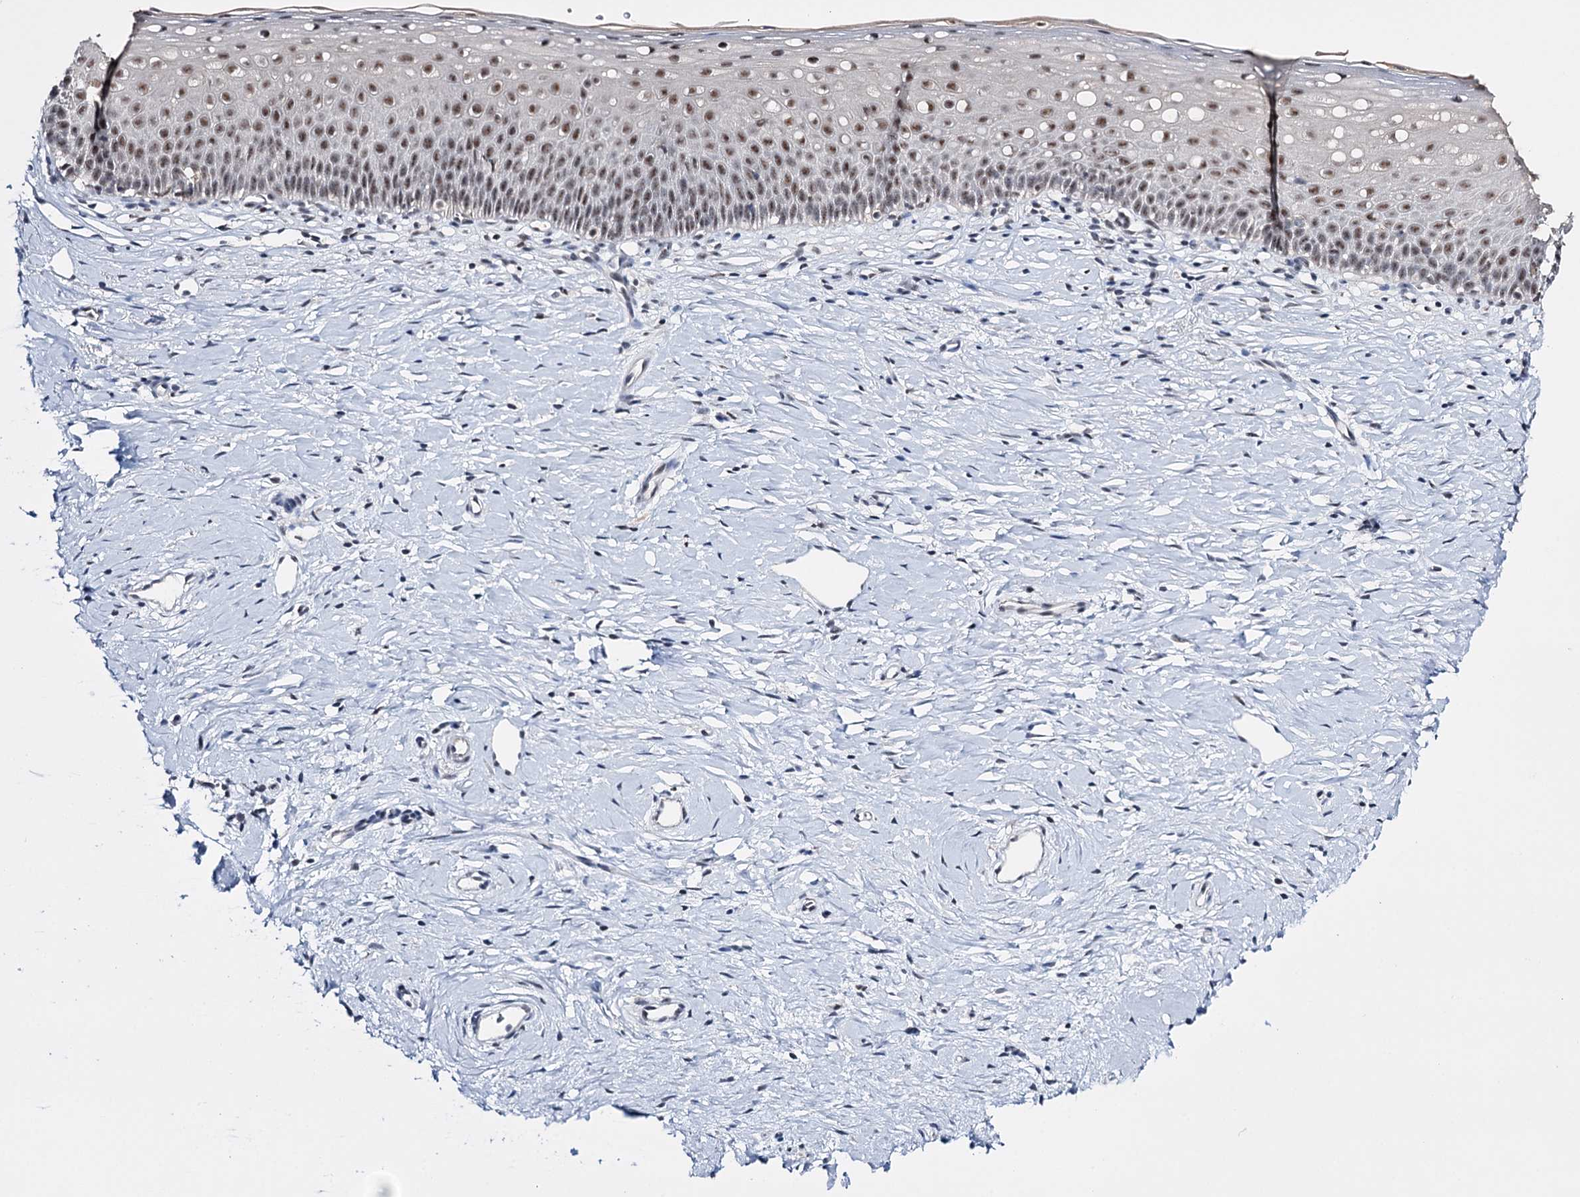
{"staining": {"intensity": "moderate", "quantity": "25%-75%", "location": "nuclear"}, "tissue": "cervix", "cell_type": "Glandular cells", "image_type": "normal", "snomed": [{"axis": "morphology", "description": "Normal tissue, NOS"}, {"axis": "topography", "description": "Cervix"}], "caption": "IHC of benign cervix shows medium levels of moderate nuclear staining in approximately 25%-75% of glandular cells.", "gene": "PRPF40A", "patient": {"sex": "female", "age": 57}}